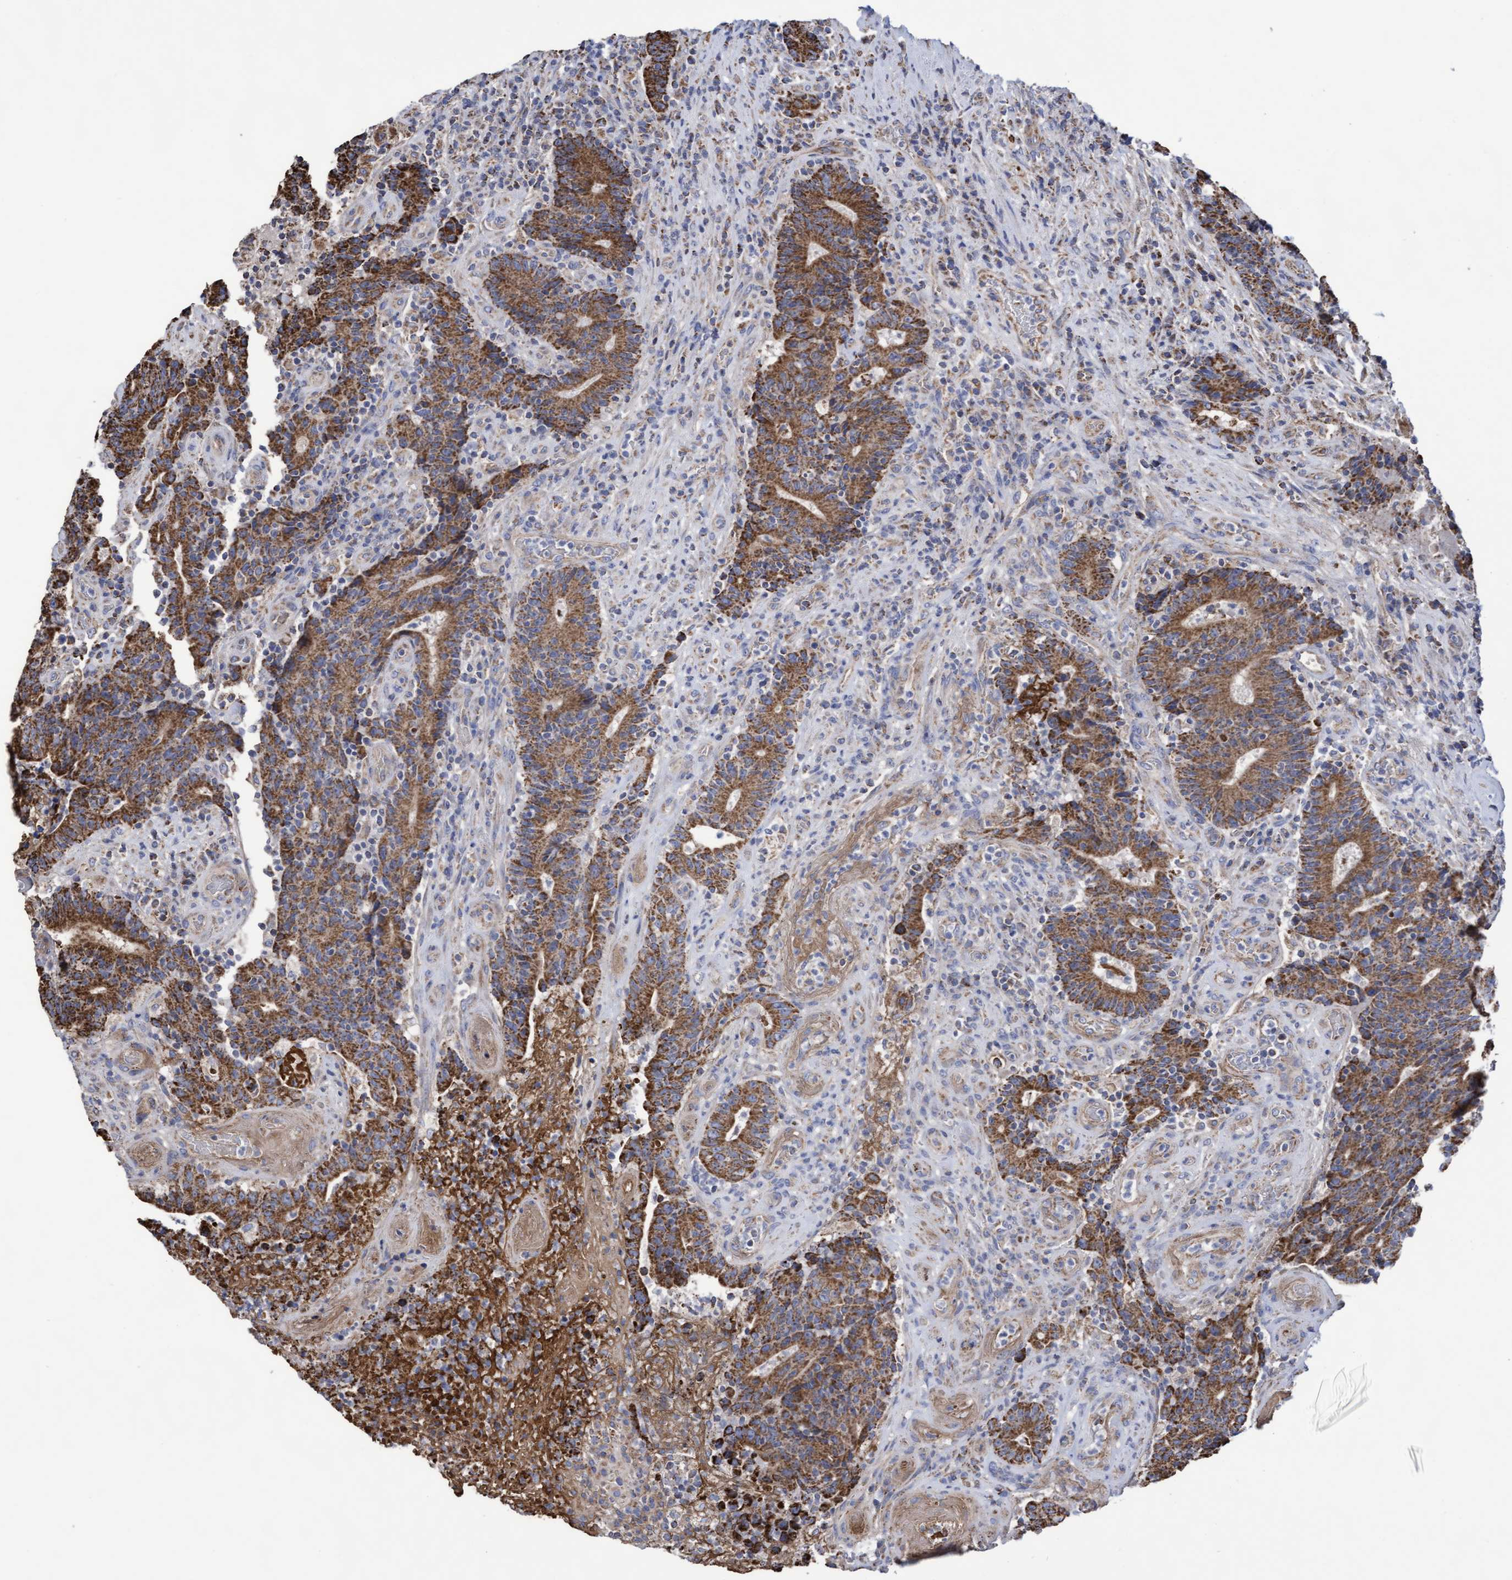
{"staining": {"intensity": "strong", "quantity": ">75%", "location": "cytoplasmic/membranous"}, "tissue": "colorectal cancer", "cell_type": "Tumor cells", "image_type": "cancer", "snomed": [{"axis": "morphology", "description": "Normal tissue, NOS"}, {"axis": "morphology", "description": "Adenocarcinoma, NOS"}, {"axis": "topography", "description": "Colon"}], "caption": "Protein expression analysis of human colorectal cancer (adenocarcinoma) reveals strong cytoplasmic/membranous staining in approximately >75% of tumor cells.", "gene": "COBL", "patient": {"sex": "female", "age": 75}}